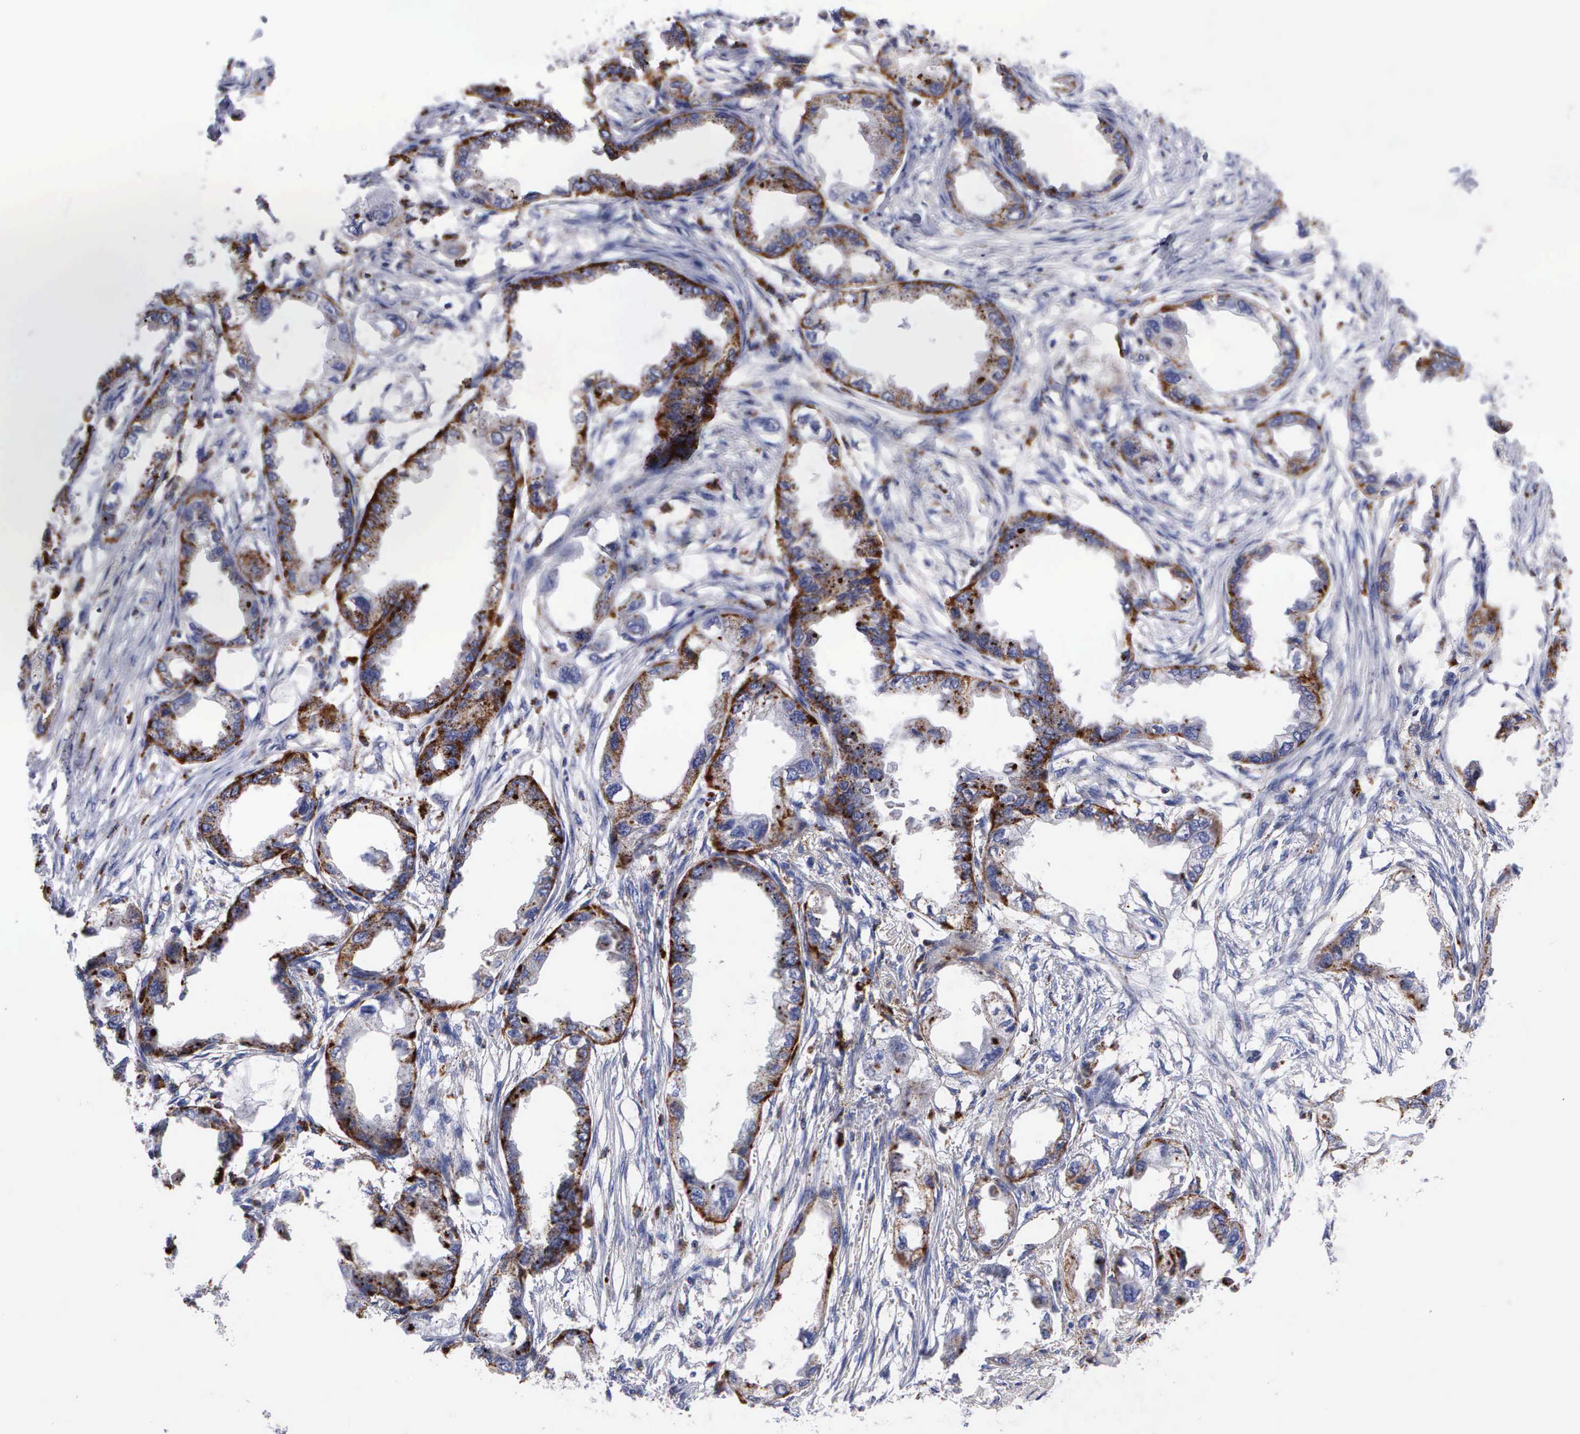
{"staining": {"intensity": "moderate", "quantity": "25%-75%", "location": "cytoplasmic/membranous"}, "tissue": "endometrial cancer", "cell_type": "Tumor cells", "image_type": "cancer", "snomed": [{"axis": "morphology", "description": "Adenocarcinoma, NOS"}, {"axis": "topography", "description": "Endometrium"}], "caption": "IHC of endometrial adenocarcinoma exhibits medium levels of moderate cytoplasmic/membranous expression in approximately 25%-75% of tumor cells.", "gene": "CTSH", "patient": {"sex": "female", "age": 67}}